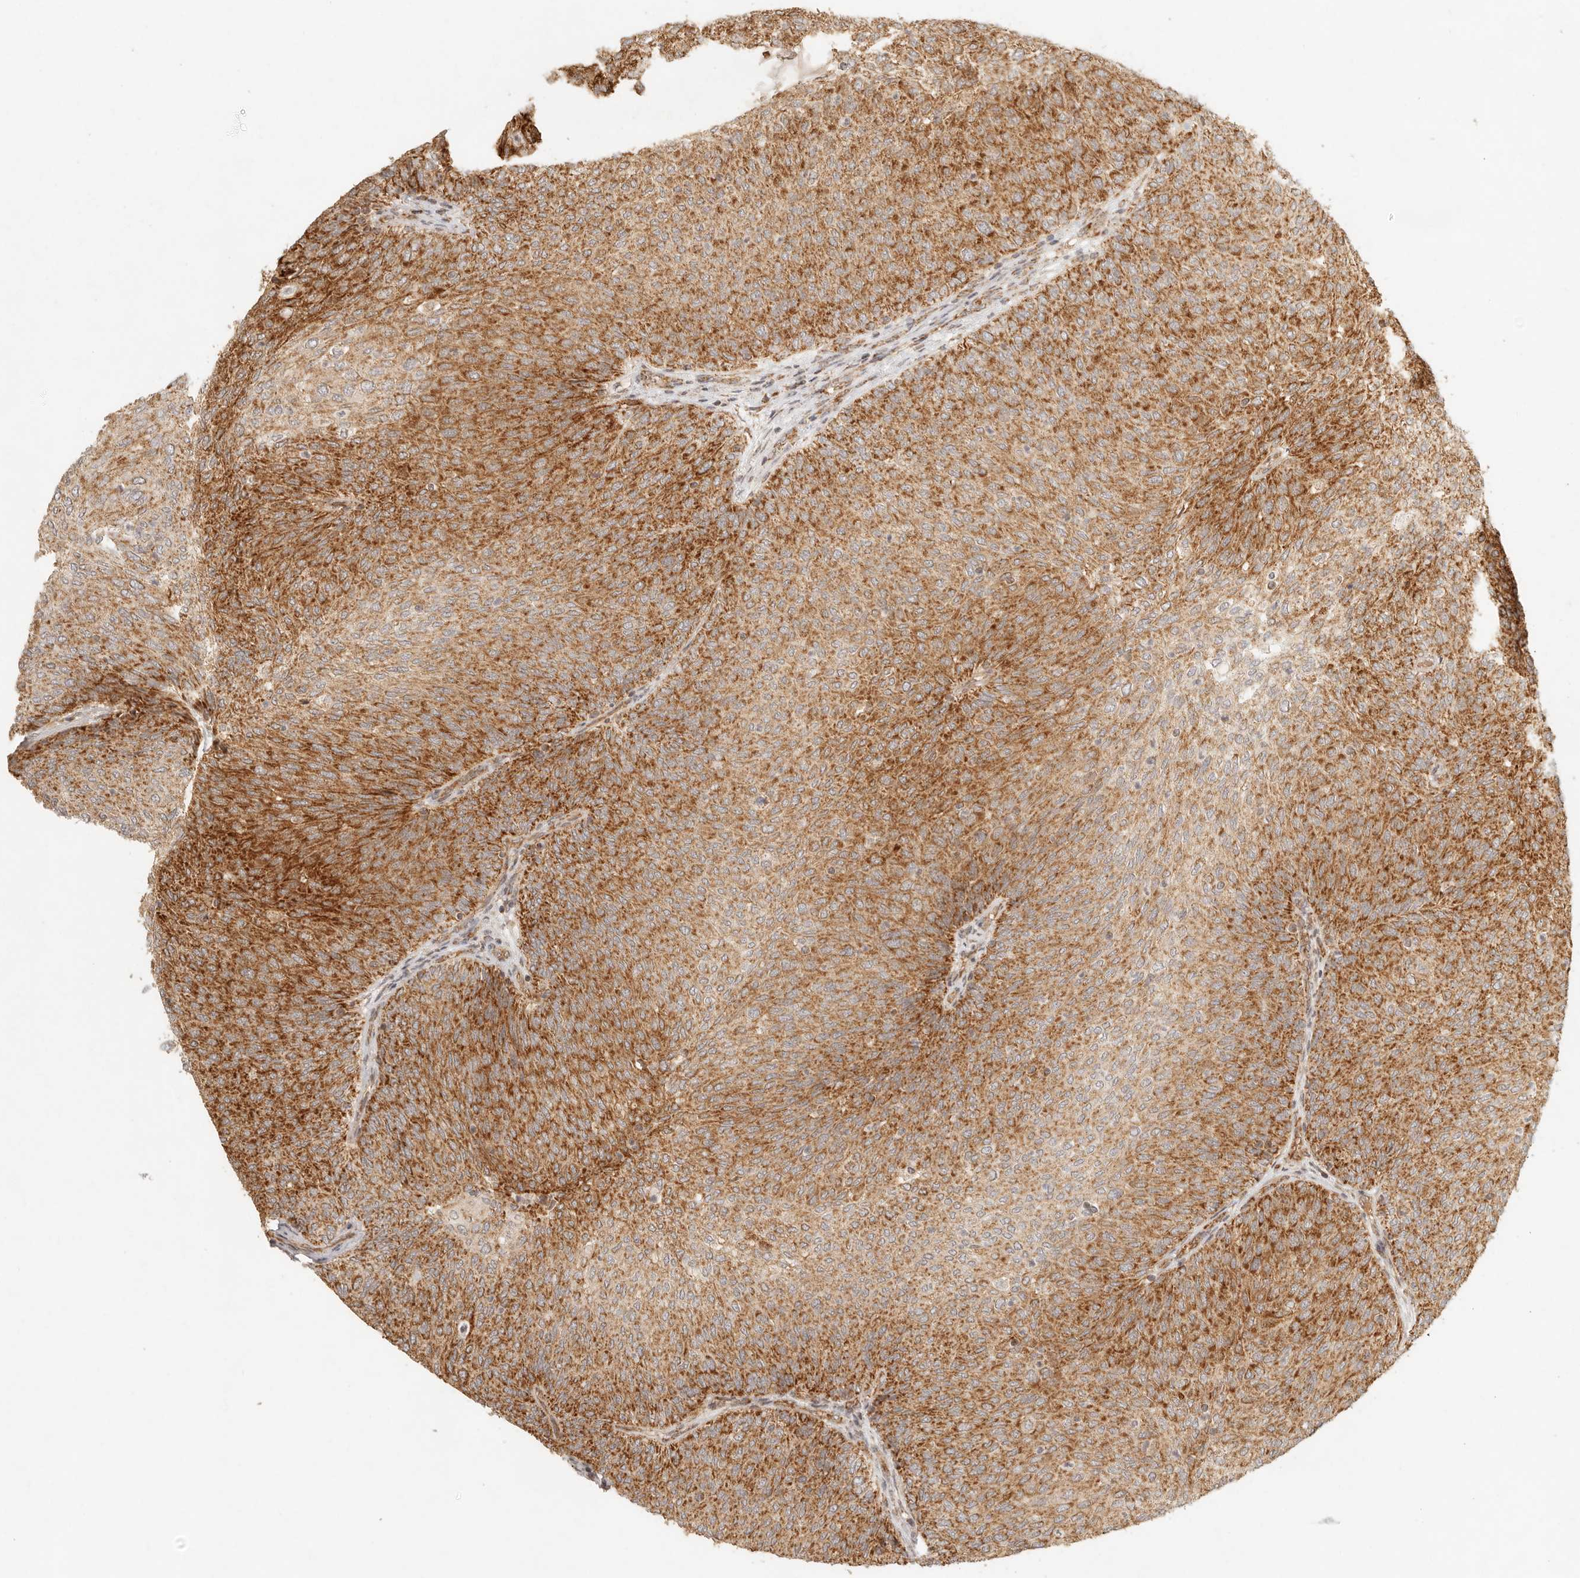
{"staining": {"intensity": "strong", "quantity": ">75%", "location": "cytoplasmic/membranous"}, "tissue": "urothelial cancer", "cell_type": "Tumor cells", "image_type": "cancer", "snomed": [{"axis": "morphology", "description": "Urothelial carcinoma, Low grade"}, {"axis": "topography", "description": "Urinary bladder"}], "caption": "IHC of human low-grade urothelial carcinoma demonstrates high levels of strong cytoplasmic/membranous staining in about >75% of tumor cells.", "gene": "MRPL55", "patient": {"sex": "female", "age": 79}}